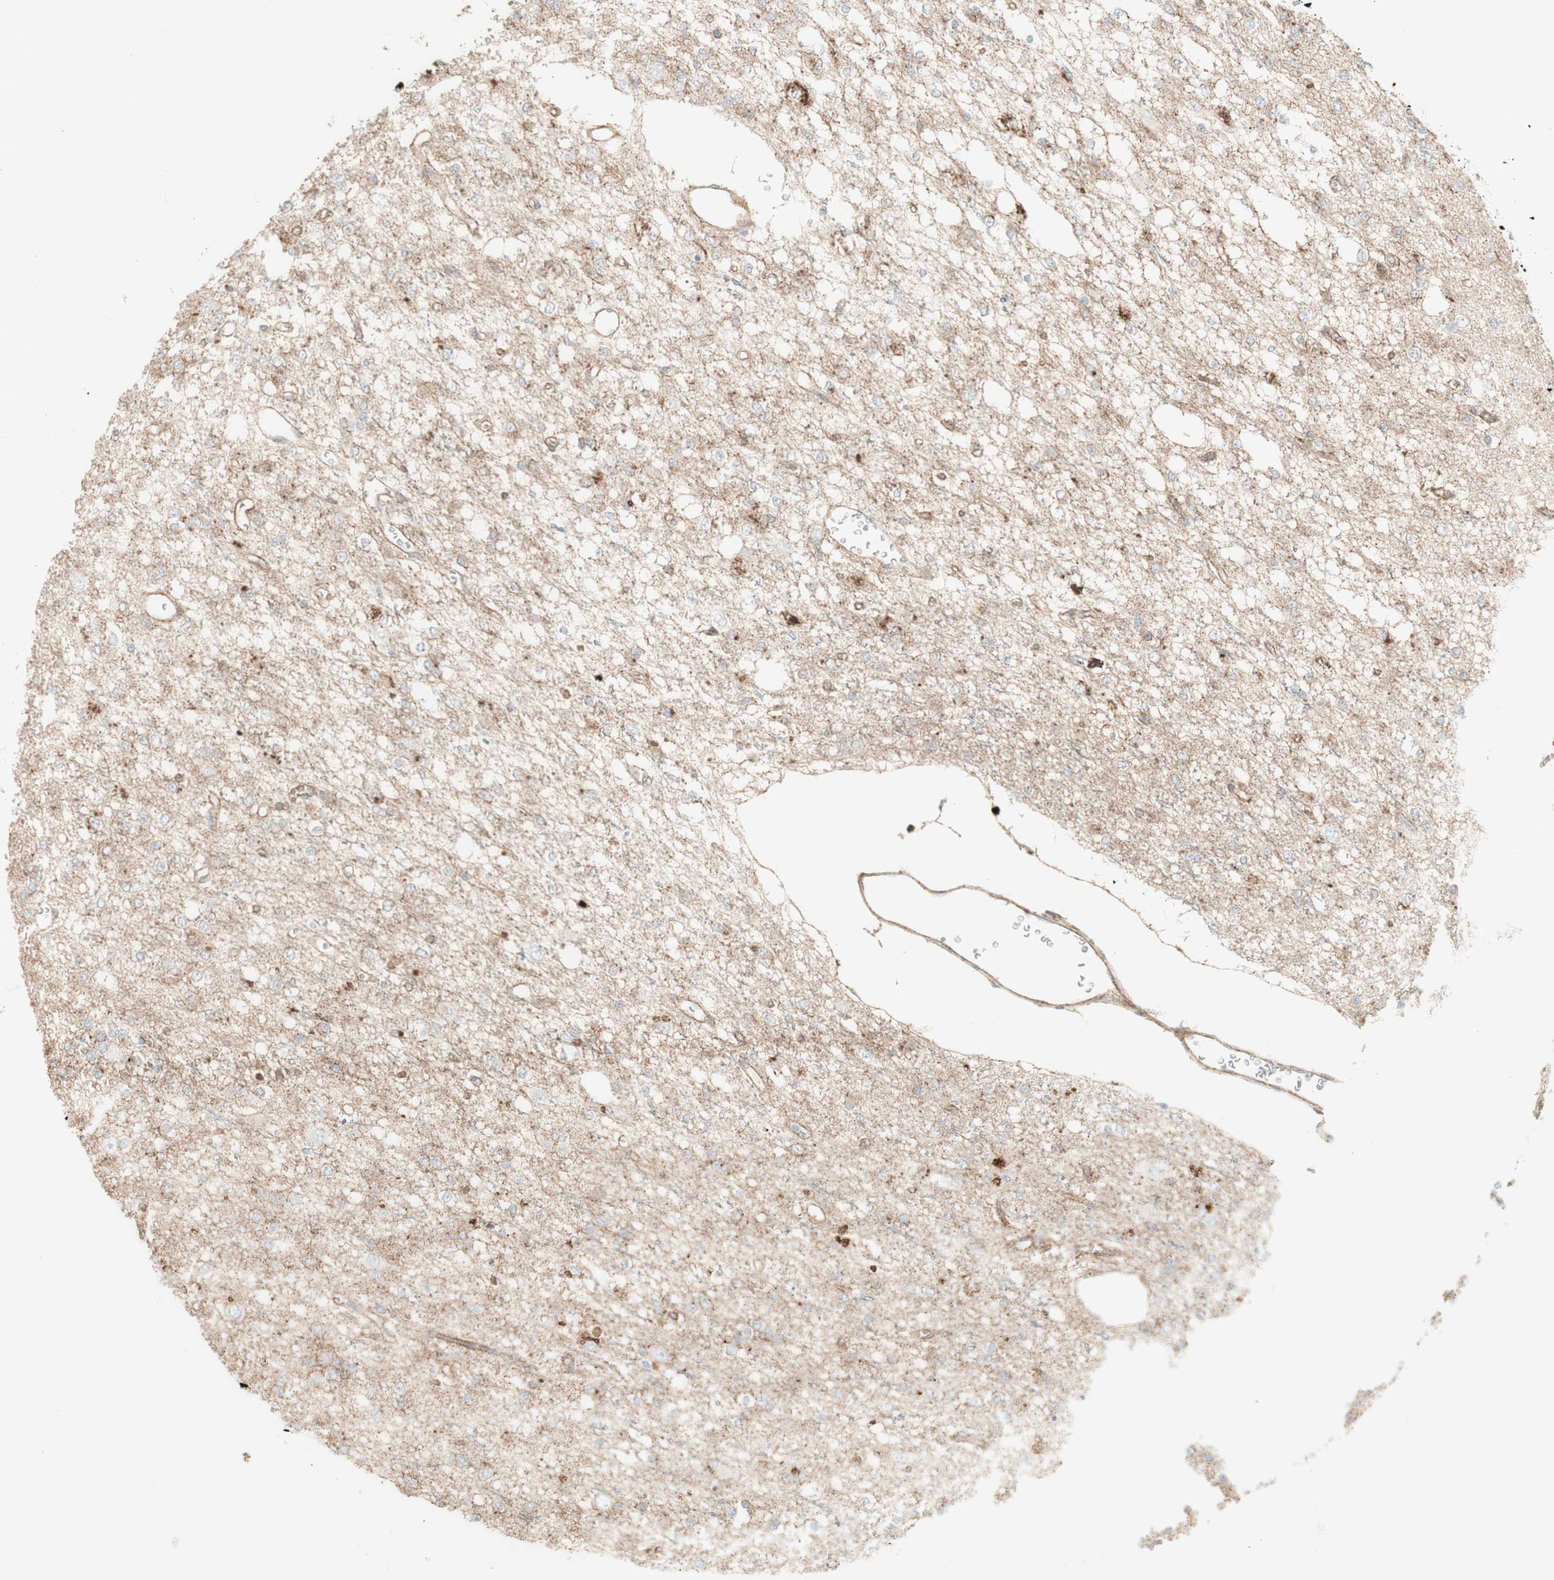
{"staining": {"intensity": "negative", "quantity": "none", "location": "none"}, "tissue": "glioma", "cell_type": "Tumor cells", "image_type": "cancer", "snomed": [{"axis": "morphology", "description": "Glioma, malignant, Low grade"}, {"axis": "topography", "description": "Brain"}], "caption": "The photomicrograph reveals no significant positivity in tumor cells of glioma. (DAB IHC with hematoxylin counter stain).", "gene": "MYO6", "patient": {"sex": "male", "age": 38}}